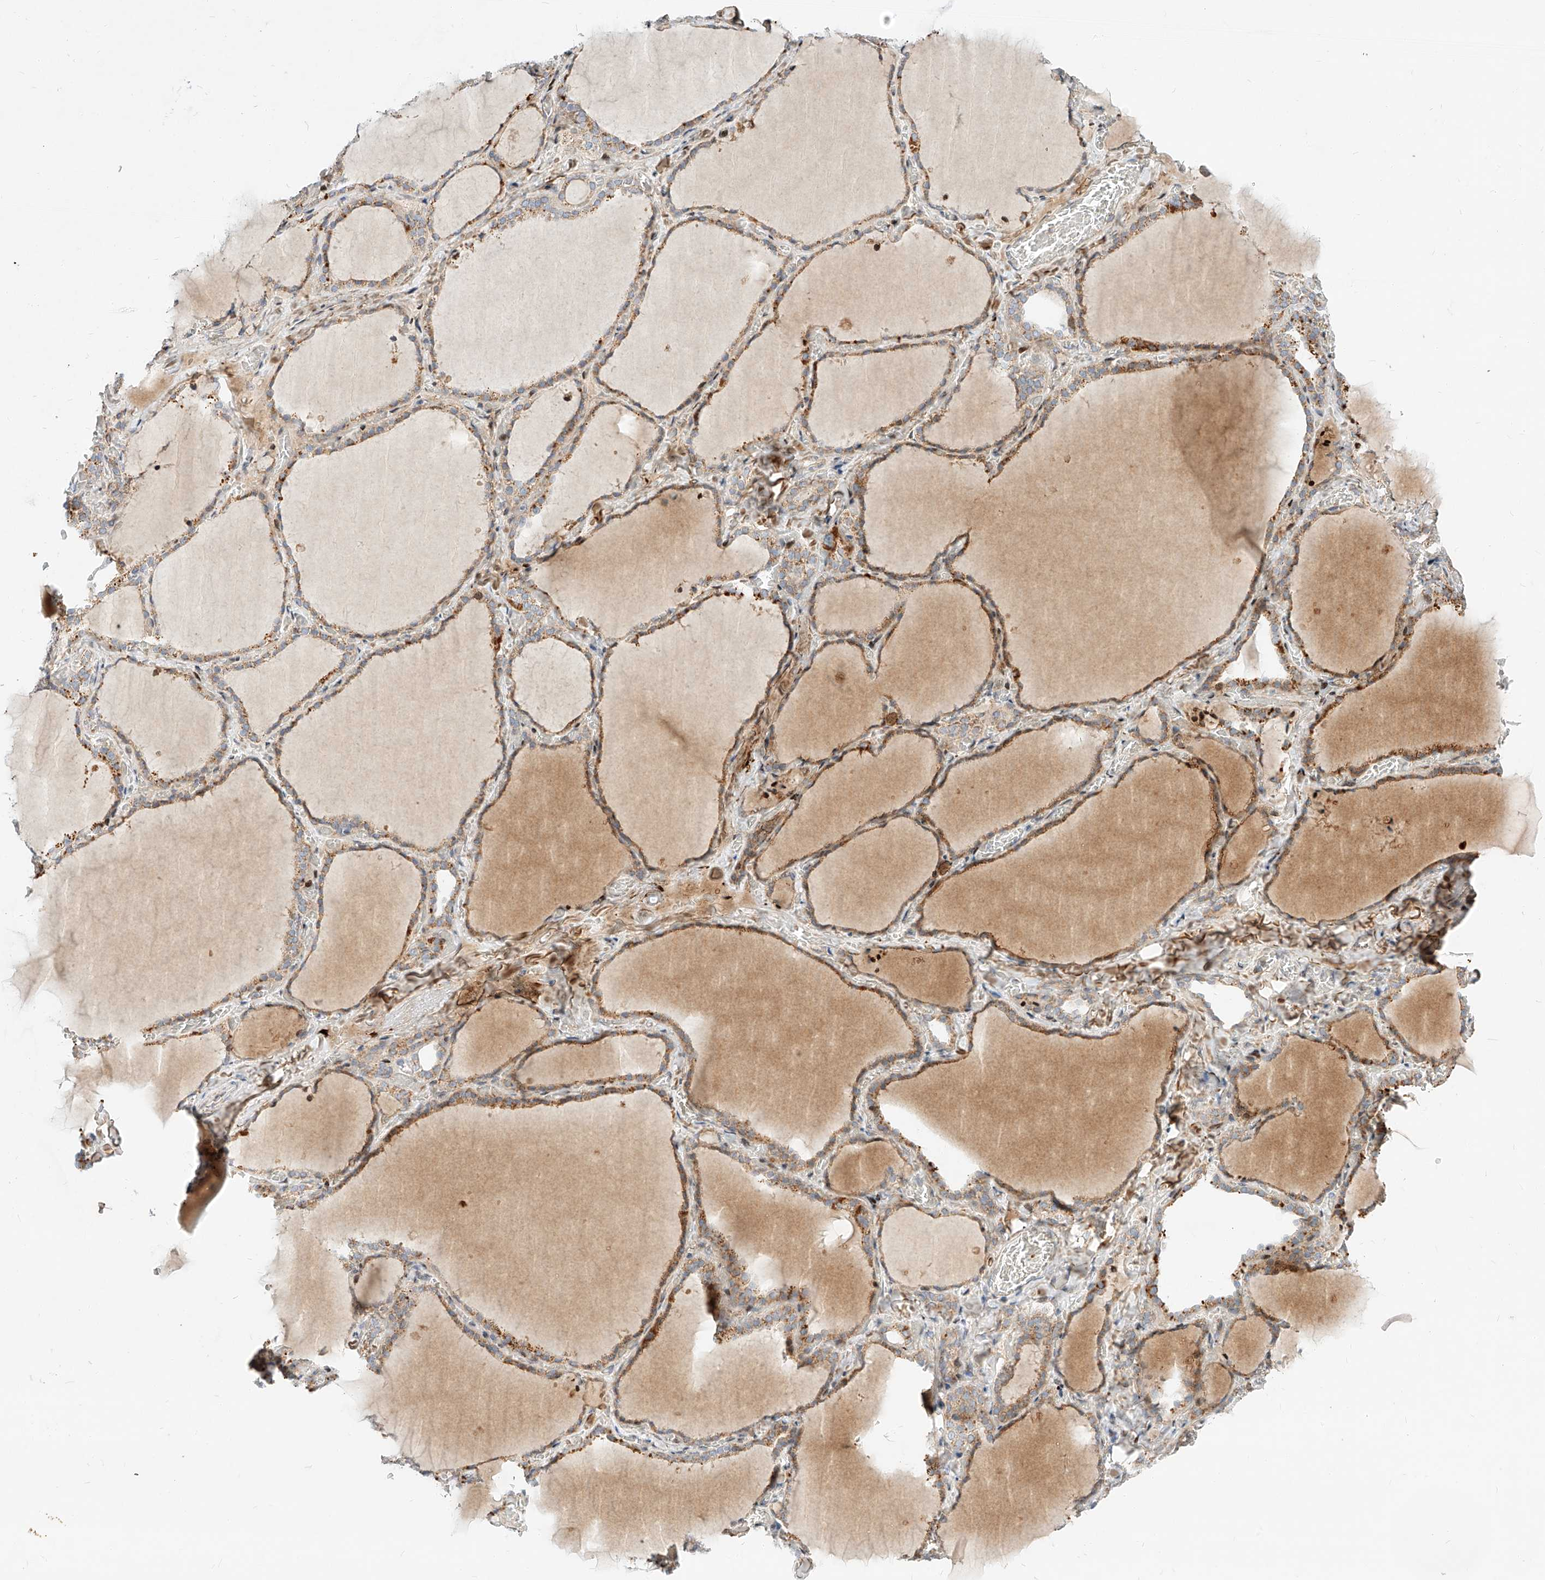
{"staining": {"intensity": "moderate", "quantity": ">75%", "location": "cytoplasmic/membranous"}, "tissue": "thyroid gland", "cell_type": "Glandular cells", "image_type": "normal", "snomed": [{"axis": "morphology", "description": "Normal tissue, NOS"}, {"axis": "topography", "description": "Thyroid gland"}], "caption": "Immunohistochemistry micrograph of unremarkable thyroid gland: human thyroid gland stained using IHC reveals medium levels of moderate protein expression localized specifically in the cytoplasmic/membranous of glandular cells, appearing as a cytoplasmic/membranous brown color.", "gene": "OSGEPL1", "patient": {"sex": "female", "age": 22}}